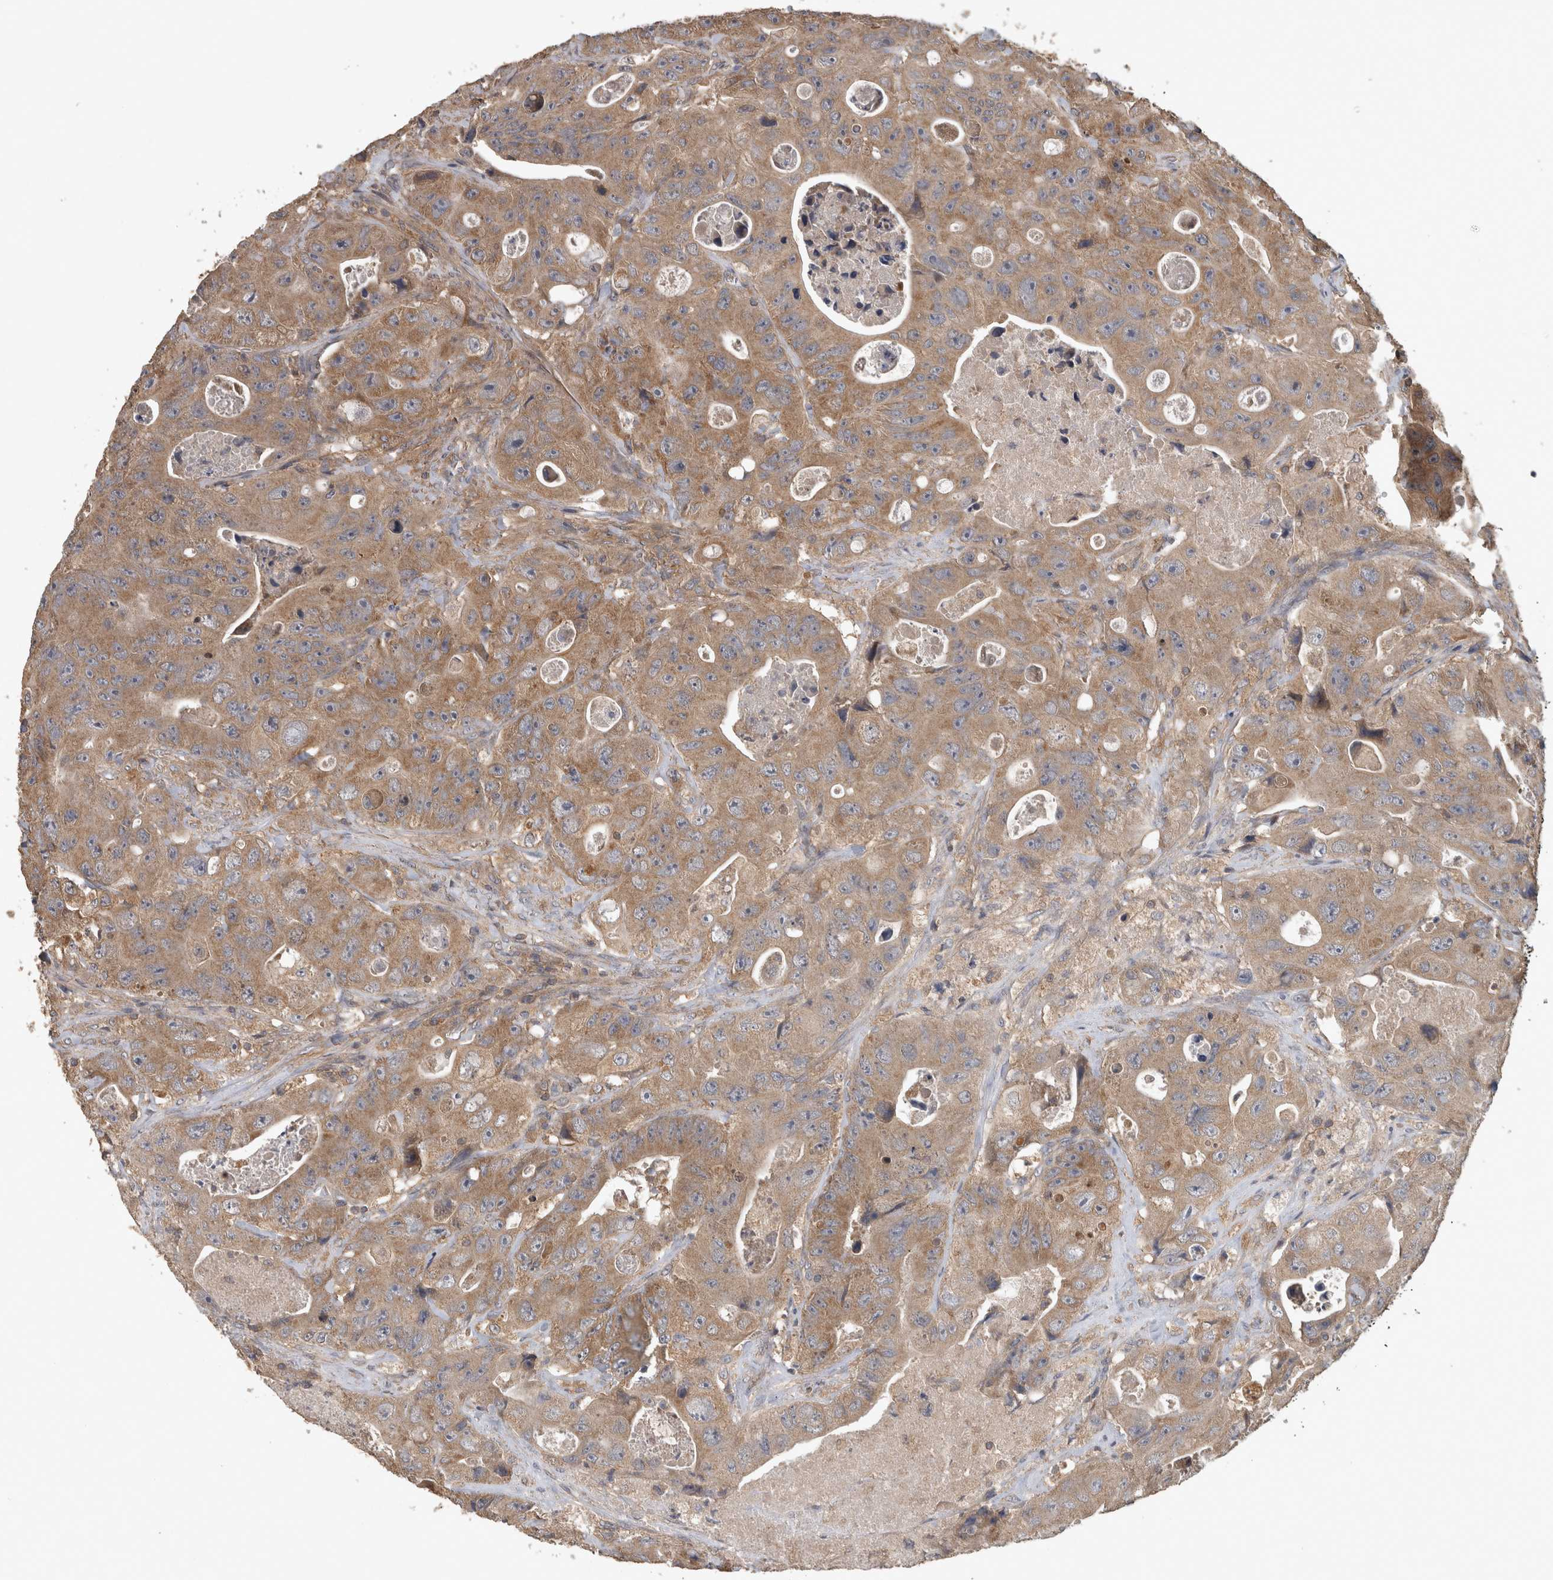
{"staining": {"intensity": "moderate", "quantity": ">75%", "location": "cytoplasmic/membranous"}, "tissue": "colorectal cancer", "cell_type": "Tumor cells", "image_type": "cancer", "snomed": [{"axis": "morphology", "description": "Adenocarcinoma, NOS"}, {"axis": "topography", "description": "Colon"}], "caption": "An immunohistochemistry photomicrograph of tumor tissue is shown. Protein staining in brown labels moderate cytoplasmic/membranous positivity in adenocarcinoma (colorectal) within tumor cells.", "gene": "TRMT61B", "patient": {"sex": "female", "age": 46}}